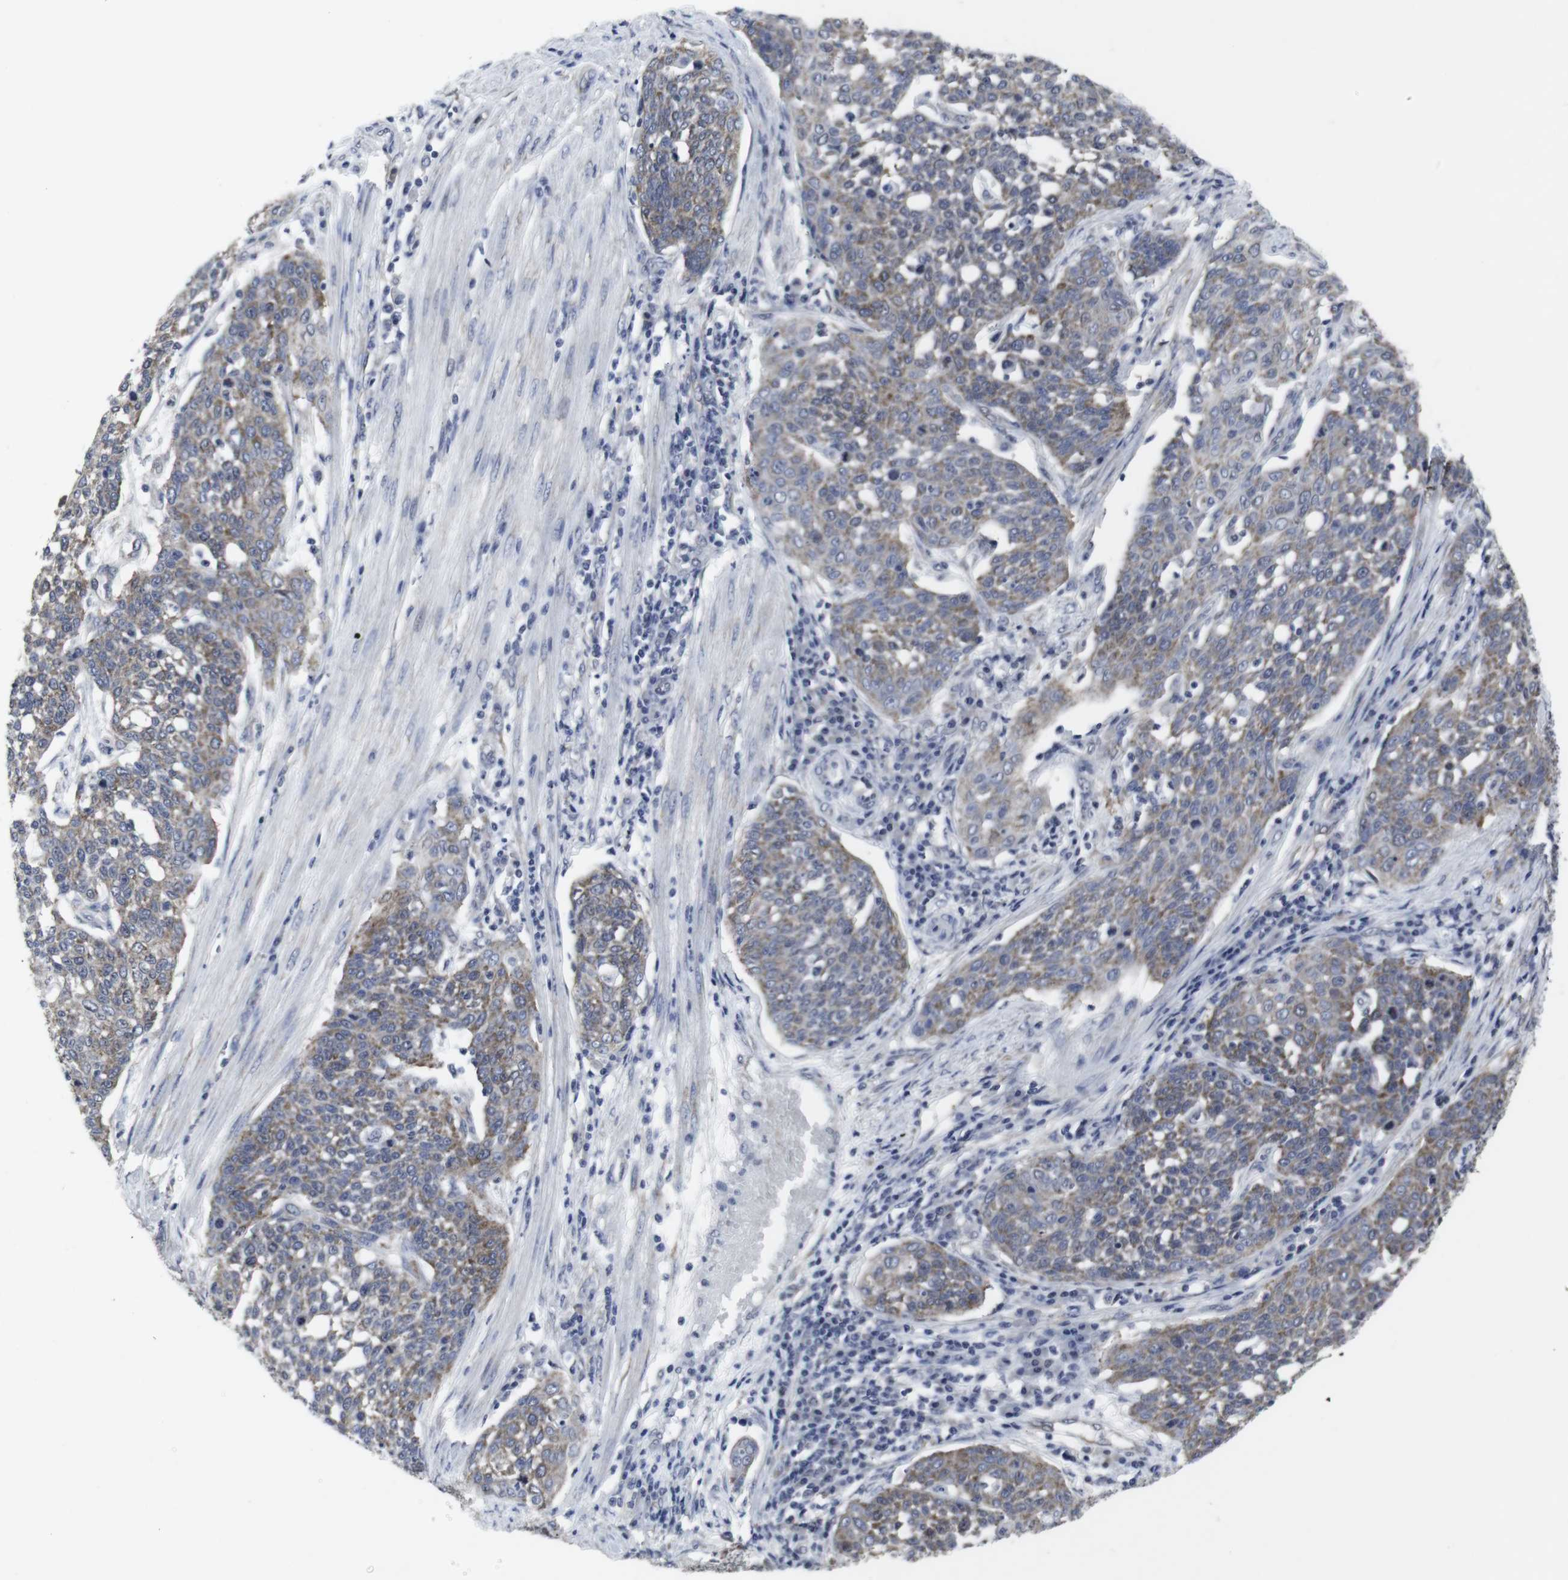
{"staining": {"intensity": "moderate", "quantity": ">75%", "location": "cytoplasmic/membranous"}, "tissue": "cervical cancer", "cell_type": "Tumor cells", "image_type": "cancer", "snomed": [{"axis": "morphology", "description": "Squamous cell carcinoma, NOS"}, {"axis": "topography", "description": "Cervix"}], "caption": "High-power microscopy captured an IHC image of cervical squamous cell carcinoma, revealing moderate cytoplasmic/membranous staining in approximately >75% of tumor cells.", "gene": "GEMIN2", "patient": {"sex": "female", "age": 34}}